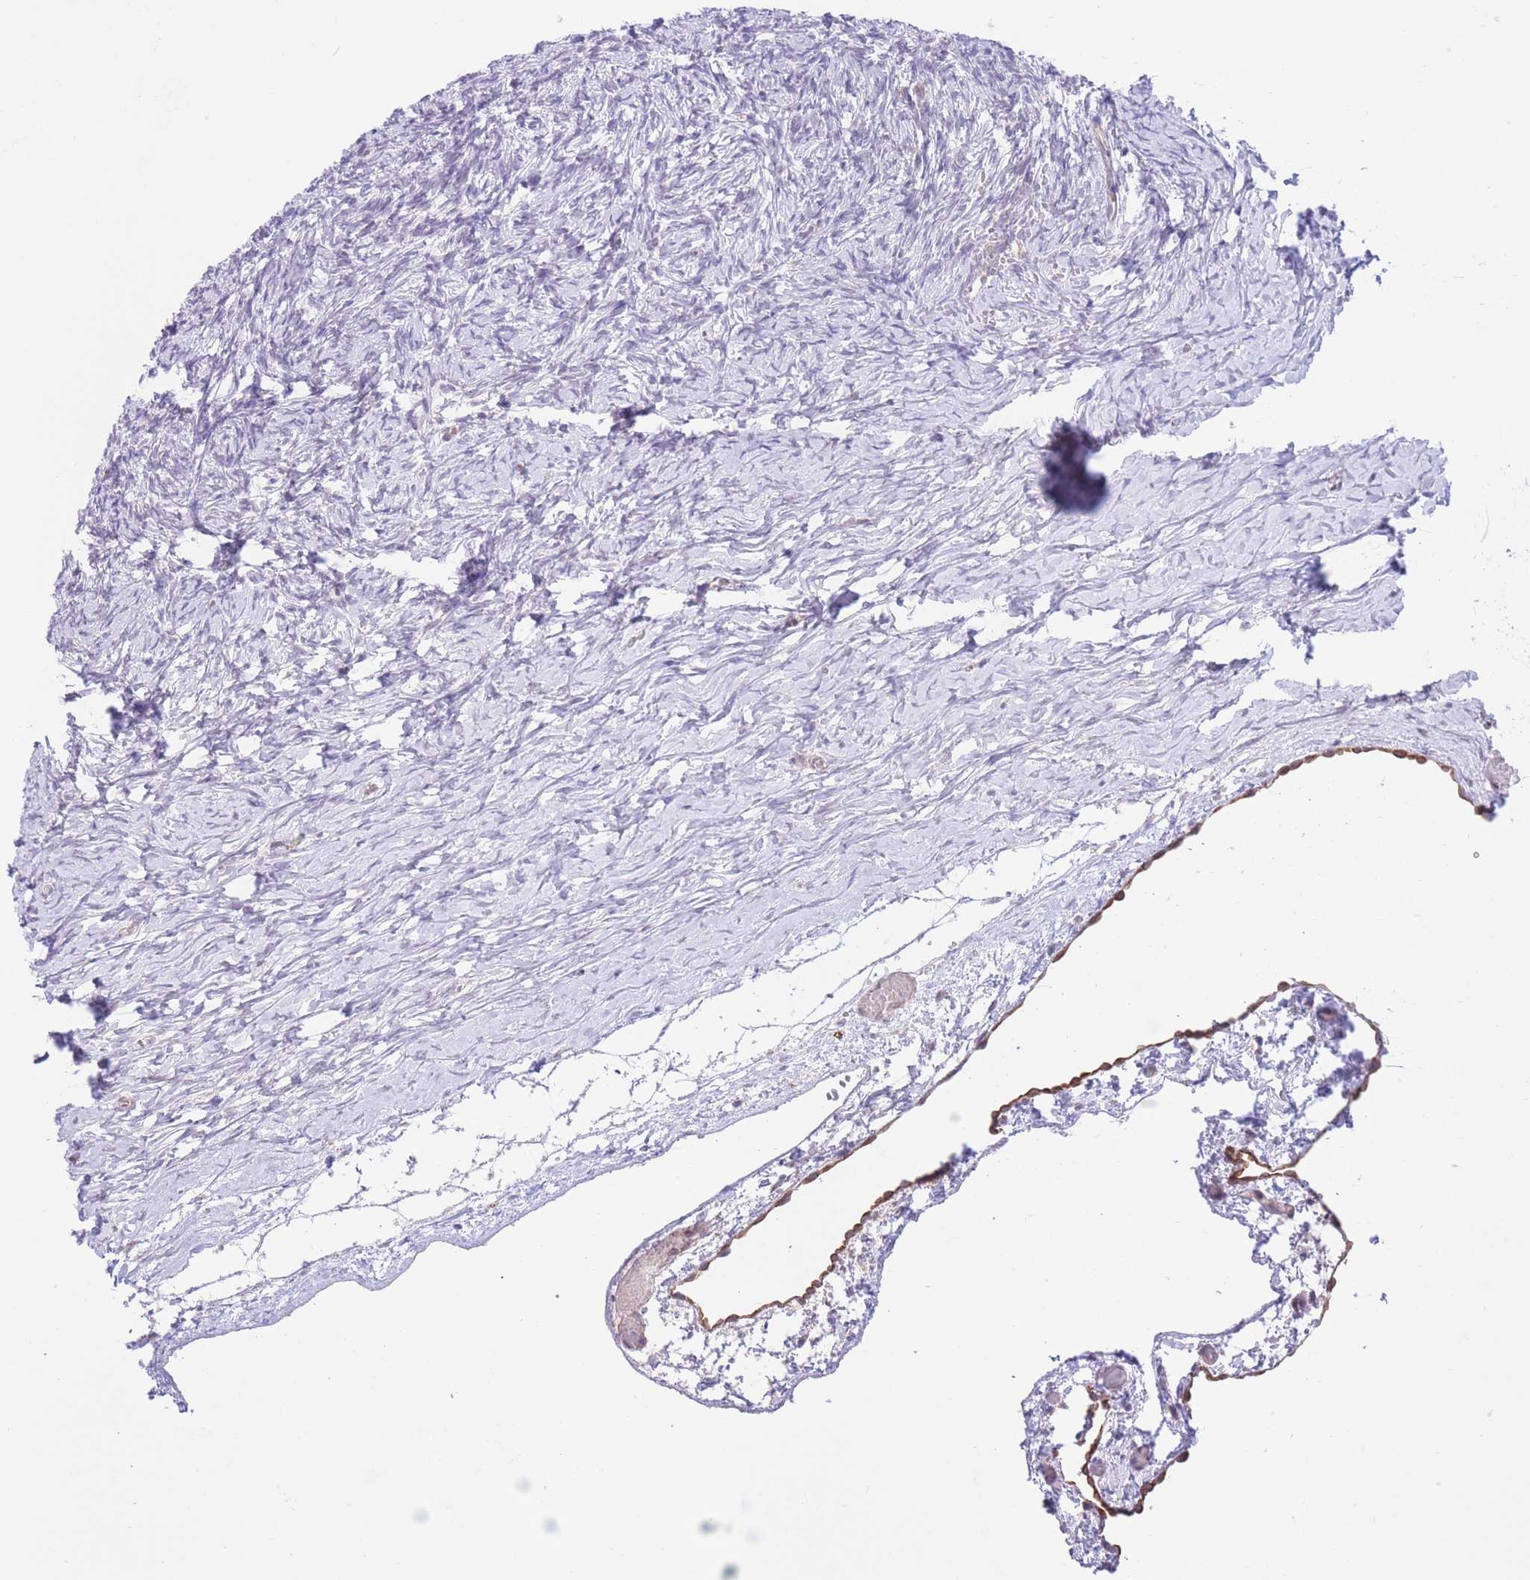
{"staining": {"intensity": "negative", "quantity": "none", "location": "none"}, "tissue": "ovary", "cell_type": "Ovarian stroma cells", "image_type": "normal", "snomed": [{"axis": "morphology", "description": "Normal tissue, NOS"}, {"axis": "topography", "description": "Ovary"}], "caption": "Immunohistochemical staining of benign ovary exhibits no significant staining in ovarian stroma cells.", "gene": "MRPS31", "patient": {"sex": "female", "age": 39}}